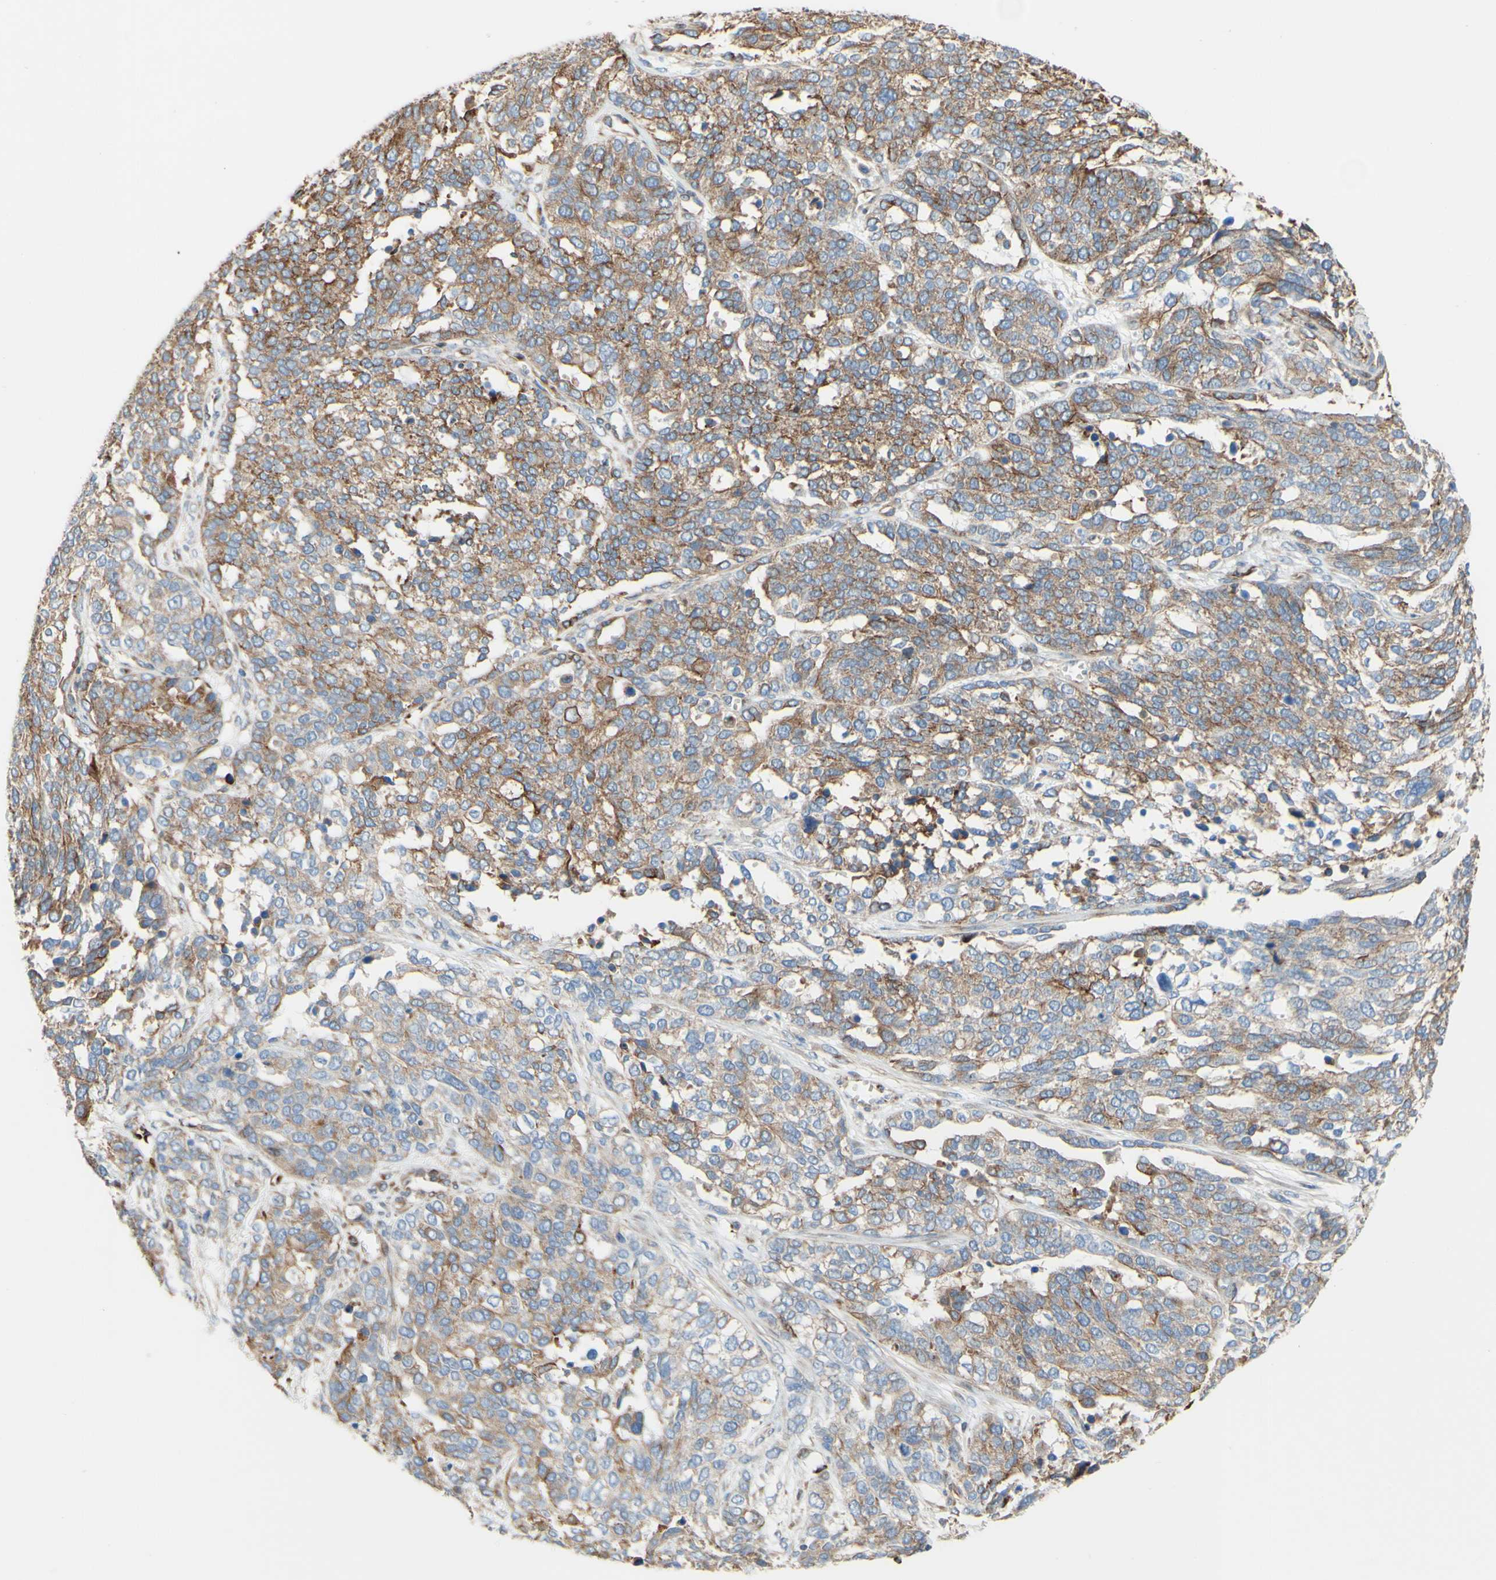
{"staining": {"intensity": "moderate", "quantity": ">75%", "location": "cytoplasmic/membranous"}, "tissue": "ovarian cancer", "cell_type": "Tumor cells", "image_type": "cancer", "snomed": [{"axis": "morphology", "description": "Cystadenocarcinoma, serous, NOS"}, {"axis": "topography", "description": "Ovary"}], "caption": "Approximately >75% of tumor cells in human ovarian serous cystadenocarcinoma reveal moderate cytoplasmic/membranous protein positivity as visualized by brown immunohistochemical staining.", "gene": "ENDOD1", "patient": {"sex": "female", "age": 44}}